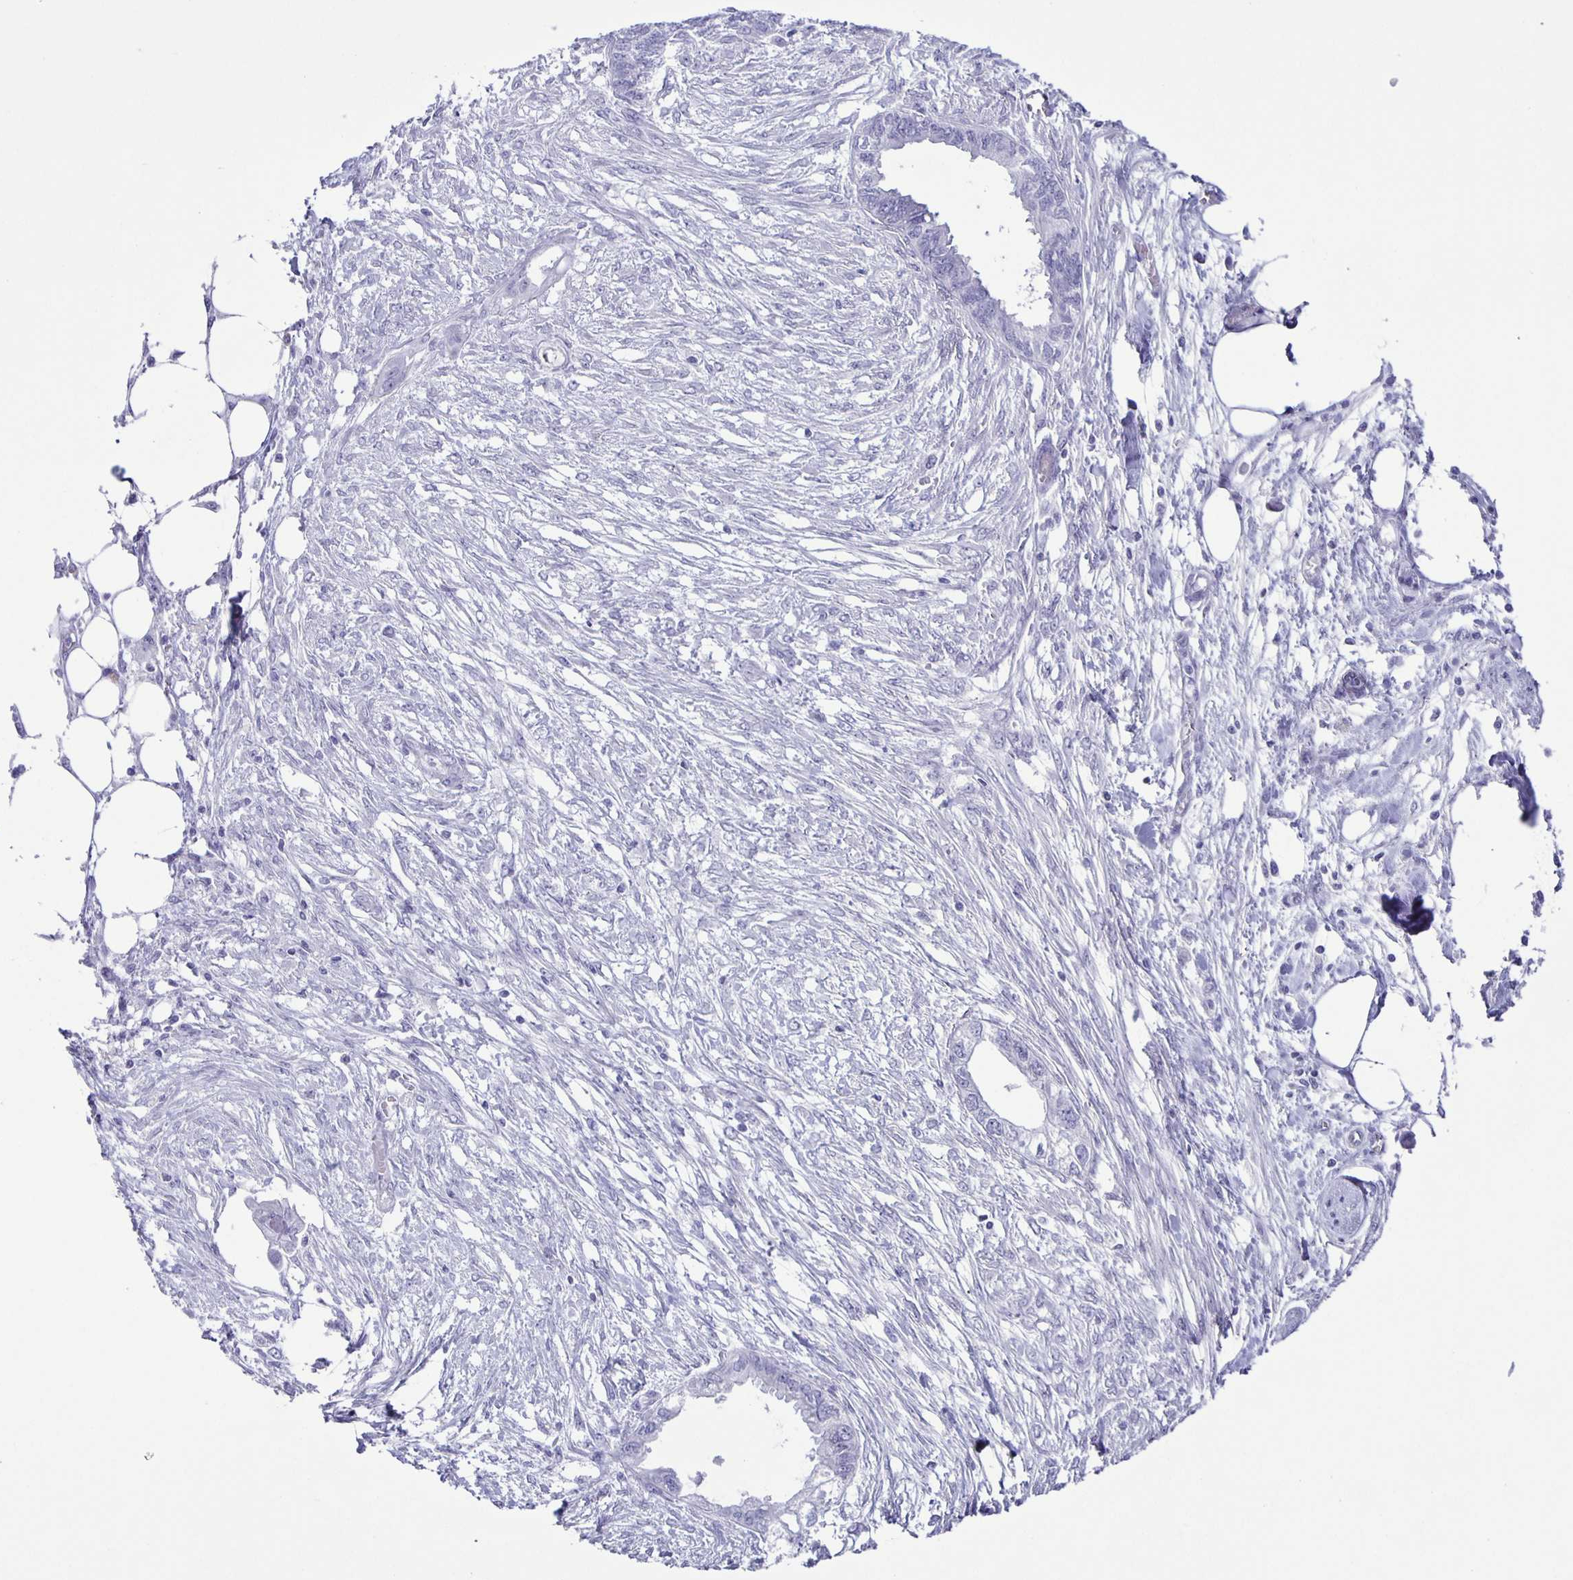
{"staining": {"intensity": "negative", "quantity": "none", "location": "none"}, "tissue": "endometrial cancer", "cell_type": "Tumor cells", "image_type": "cancer", "snomed": [{"axis": "morphology", "description": "Adenocarcinoma, NOS"}, {"axis": "morphology", "description": "Adenocarcinoma, metastatic, NOS"}, {"axis": "topography", "description": "Adipose tissue"}, {"axis": "topography", "description": "Endometrium"}], "caption": "Tumor cells show no significant positivity in metastatic adenocarcinoma (endometrial).", "gene": "EZHIP", "patient": {"sex": "female", "age": 67}}